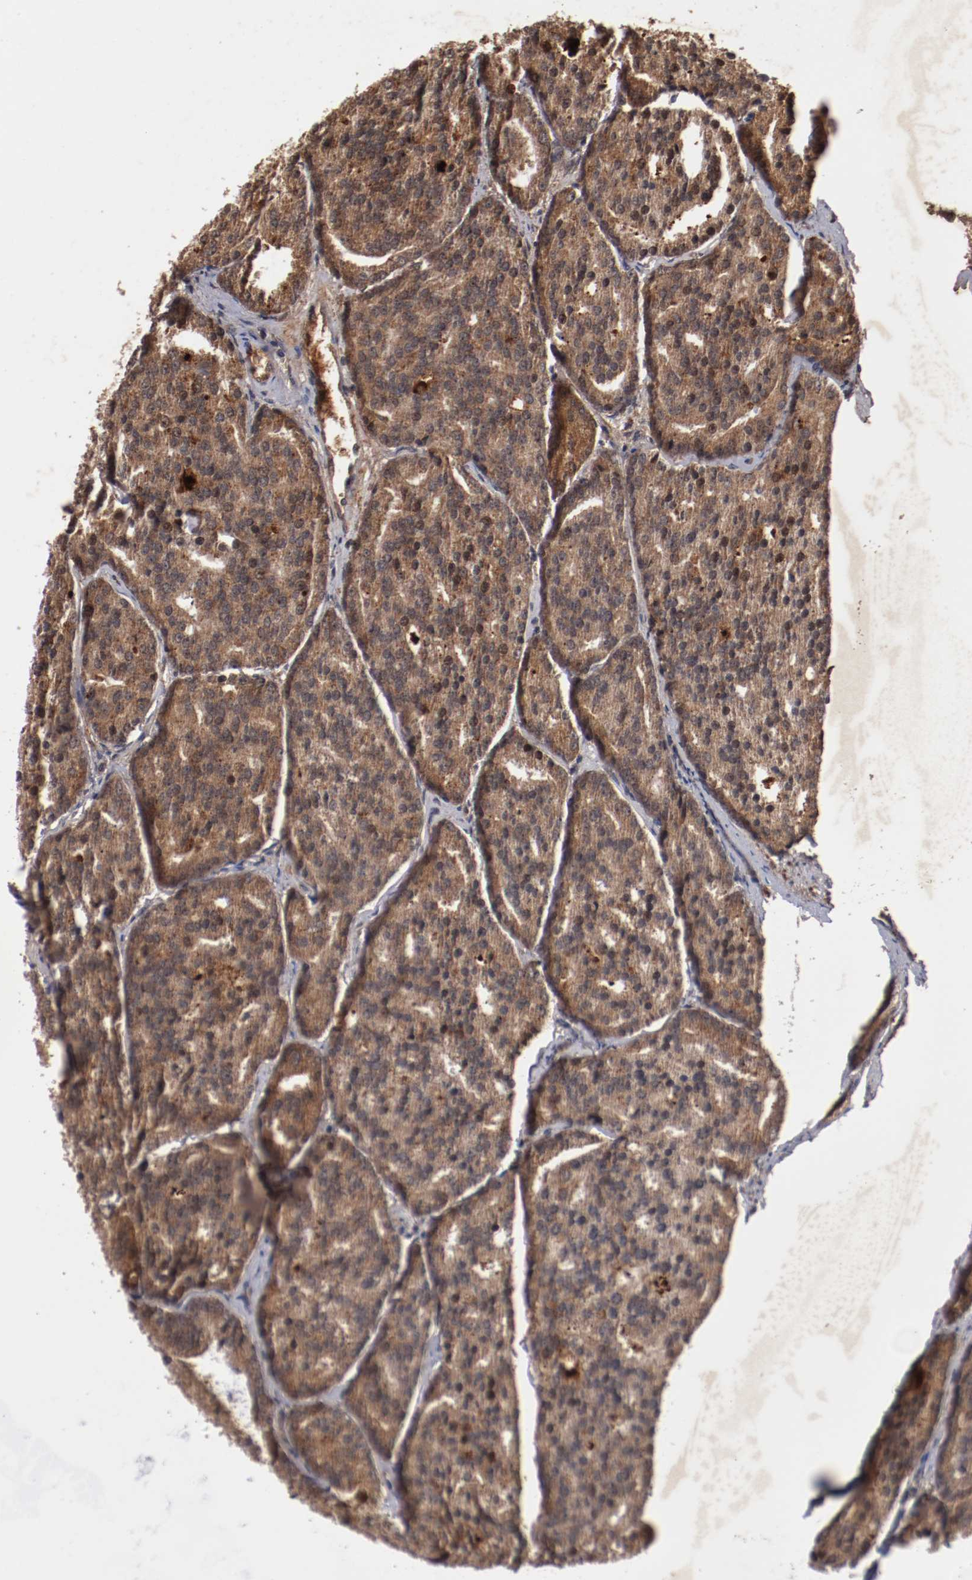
{"staining": {"intensity": "strong", "quantity": ">75%", "location": "cytoplasmic/membranous"}, "tissue": "prostate cancer", "cell_type": "Tumor cells", "image_type": "cancer", "snomed": [{"axis": "morphology", "description": "Adenocarcinoma, High grade"}, {"axis": "topography", "description": "Prostate"}], "caption": "This micrograph displays prostate cancer stained with immunohistochemistry (IHC) to label a protein in brown. The cytoplasmic/membranous of tumor cells show strong positivity for the protein. Nuclei are counter-stained blue.", "gene": "TENM1", "patient": {"sex": "male", "age": 64}}